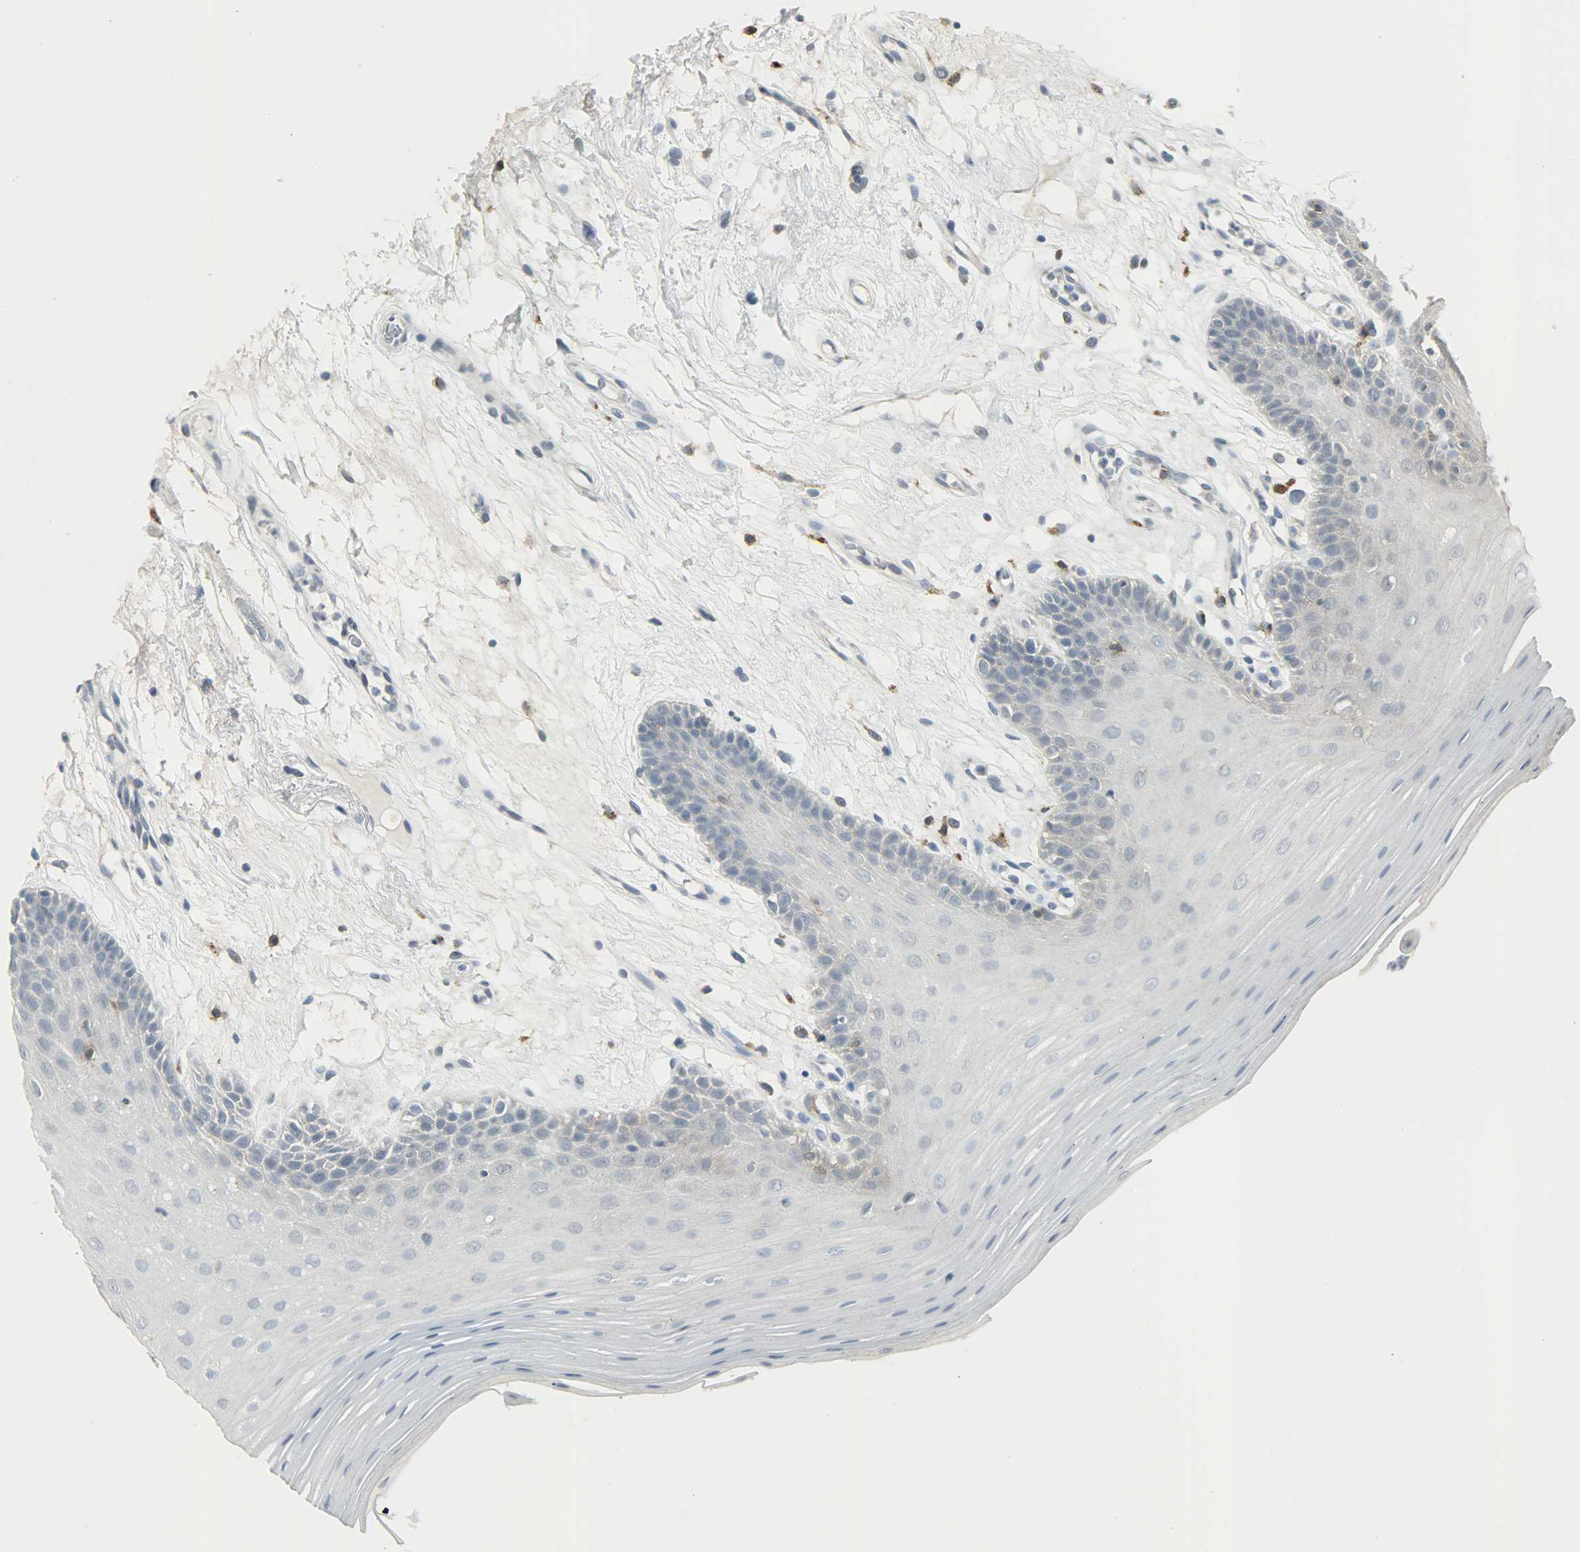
{"staining": {"intensity": "weak", "quantity": "<25%", "location": "cytoplasmic/membranous"}, "tissue": "oral mucosa", "cell_type": "Squamous epithelial cells", "image_type": "normal", "snomed": [{"axis": "morphology", "description": "Normal tissue, NOS"}, {"axis": "morphology", "description": "Squamous cell carcinoma, NOS"}, {"axis": "topography", "description": "Skeletal muscle"}, {"axis": "topography", "description": "Oral tissue"}, {"axis": "topography", "description": "Head-Neck"}], "caption": "Immunohistochemistry image of normal oral mucosa: human oral mucosa stained with DAB displays no significant protein staining in squamous epithelial cells.", "gene": "CD4", "patient": {"sex": "male", "age": 71}}